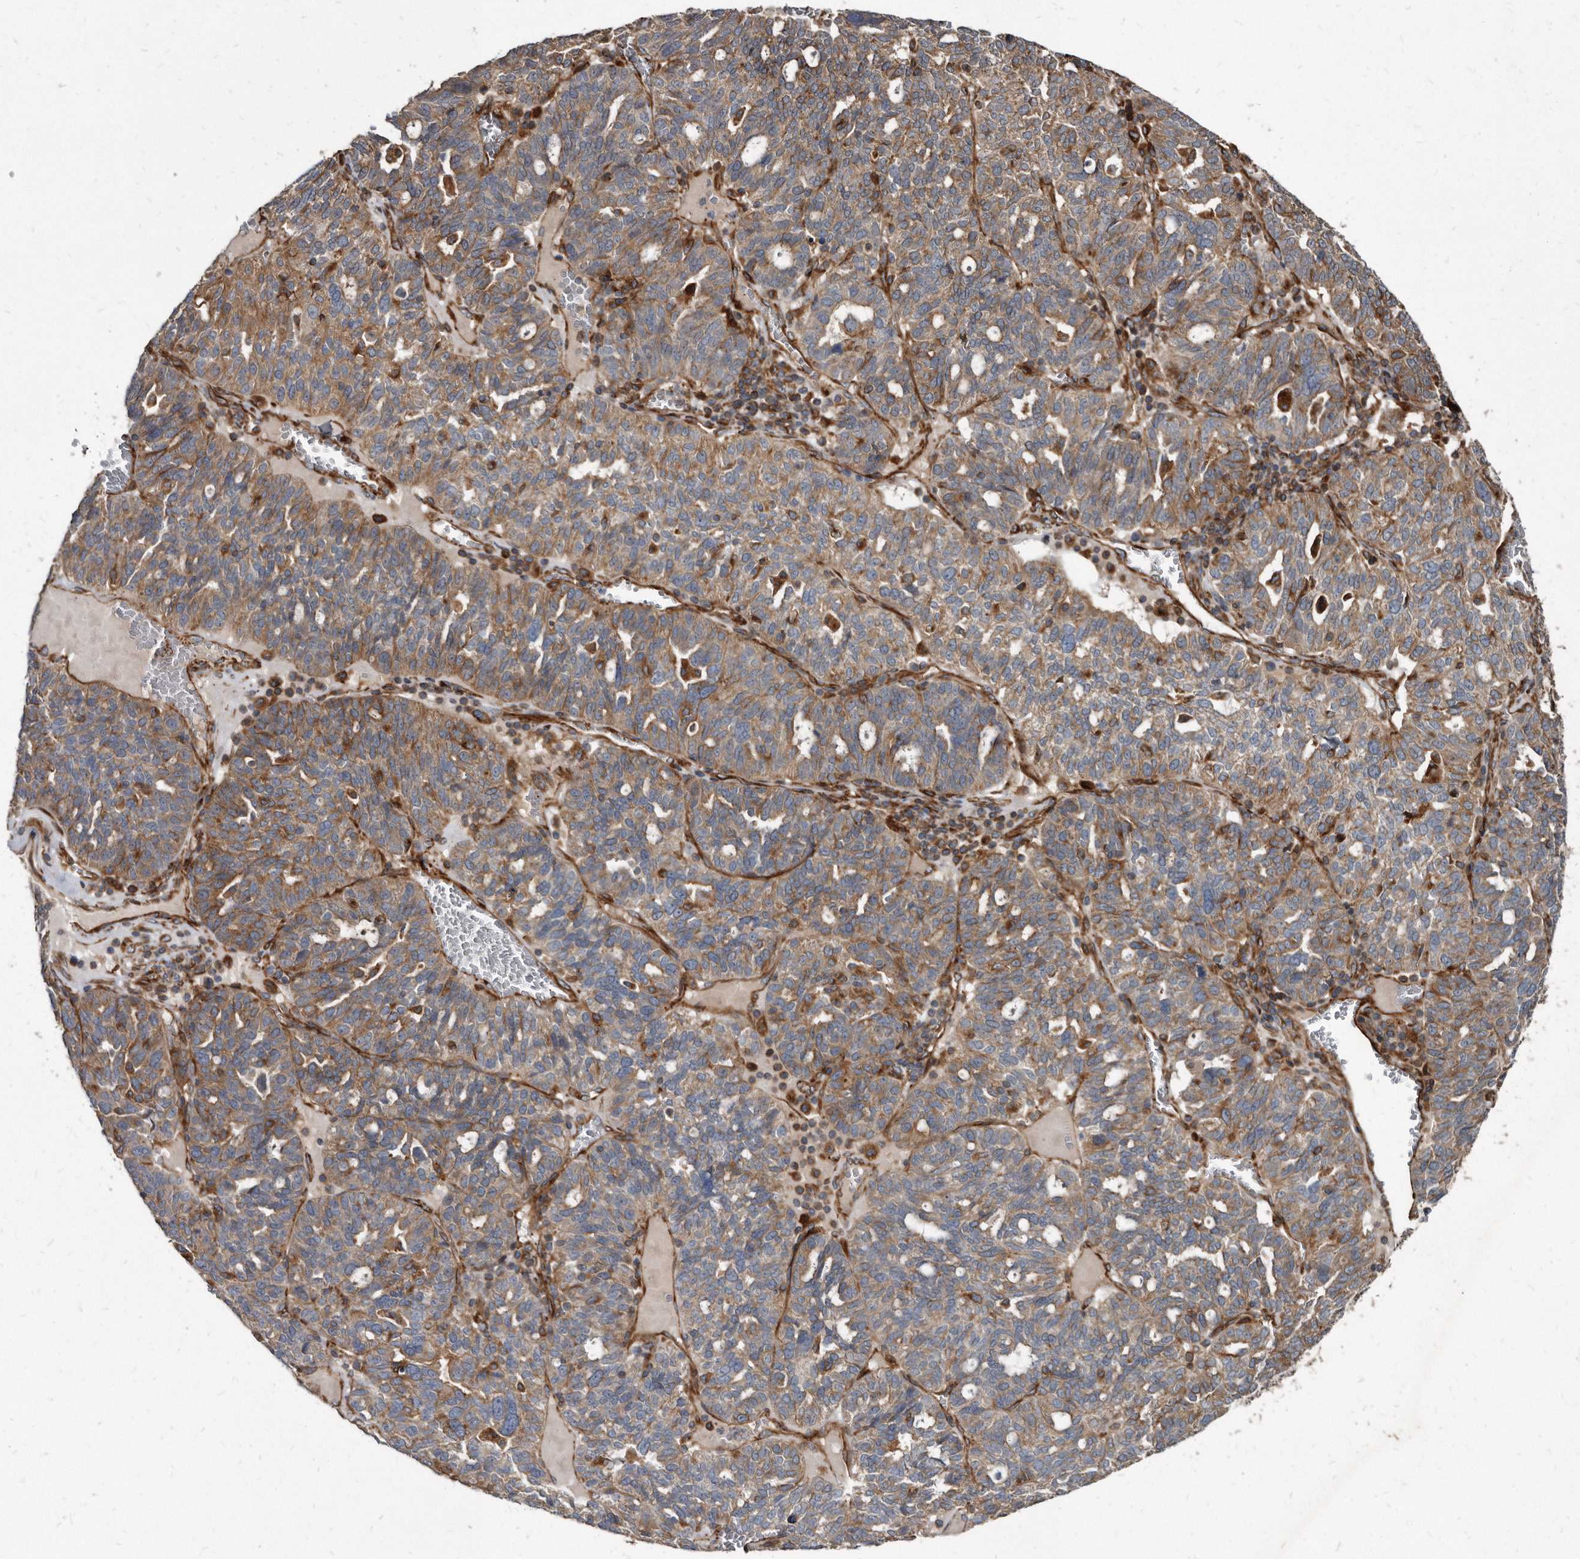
{"staining": {"intensity": "moderate", "quantity": "25%-75%", "location": "cytoplasmic/membranous"}, "tissue": "ovarian cancer", "cell_type": "Tumor cells", "image_type": "cancer", "snomed": [{"axis": "morphology", "description": "Cystadenocarcinoma, serous, NOS"}, {"axis": "topography", "description": "Ovary"}], "caption": "Immunohistochemistry (DAB (3,3'-diaminobenzidine)) staining of human ovarian serous cystadenocarcinoma exhibits moderate cytoplasmic/membranous protein expression in about 25%-75% of tumor cells. (DAB (3,3'-diaminobenzidine) = brown stain, brightfield microscopy at high magnification).", "gene": "KCTD20", "patient": {"sex": "female", "age": 59}}